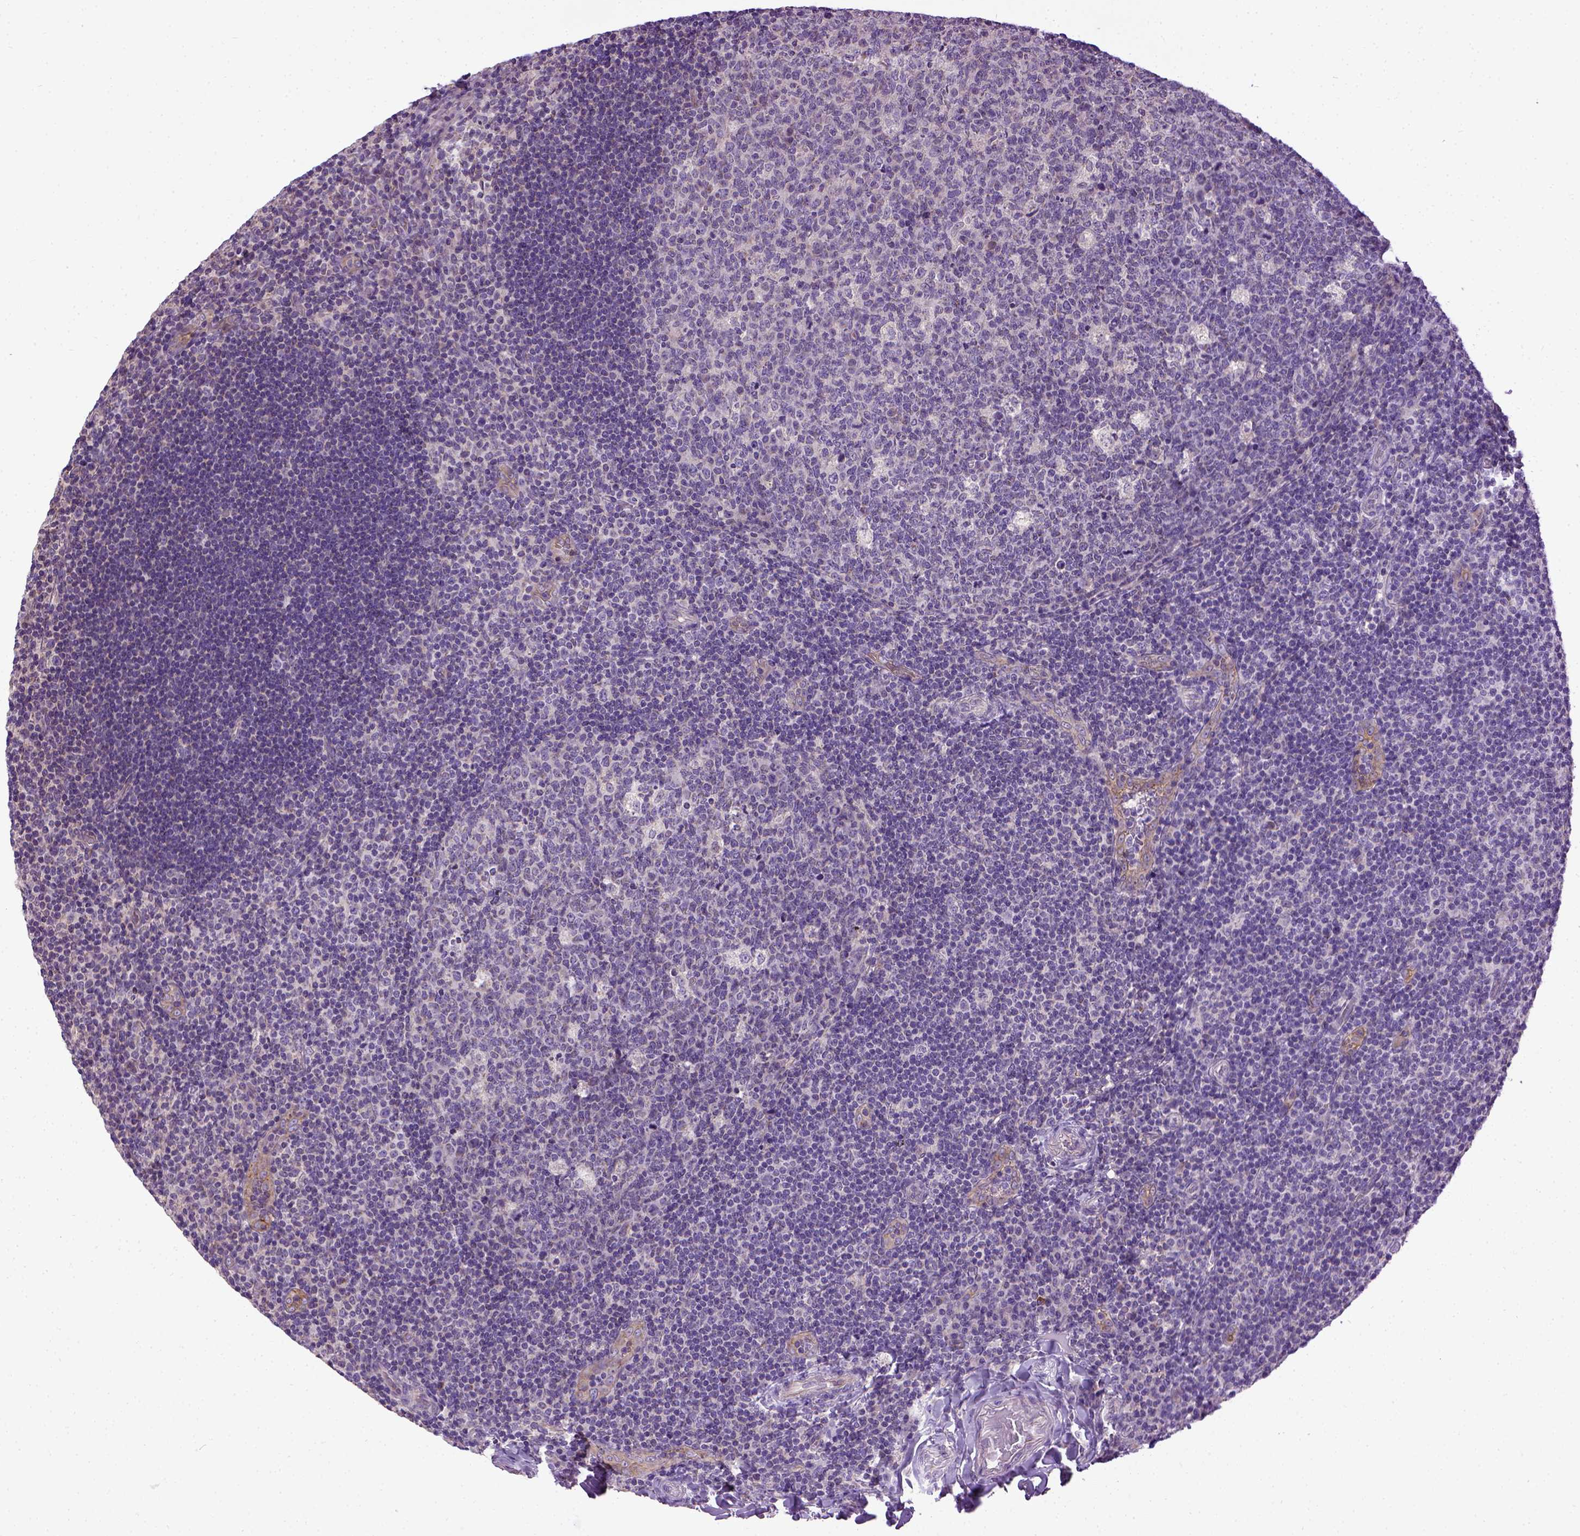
{"staining": {"intensity": "negative", "quantity": "none", "location": "none"}, "tissue": "tonsil", "cell_type": "Germinal center cells", "image_type": "normal", "snomed": [{"axis": "morphology", "description": "Normal tissue, NOS"}, {"axis": "topography", "description": "Tonsil"}], "caption": "DAB immunohistochemical staining of unremarkable tonsil reveals no significant positivity in germinal center cells. (DAB immunohistochemistry, high magnification).", "gene": "ENG", "patient": {"sex": "male", "age": 17}}